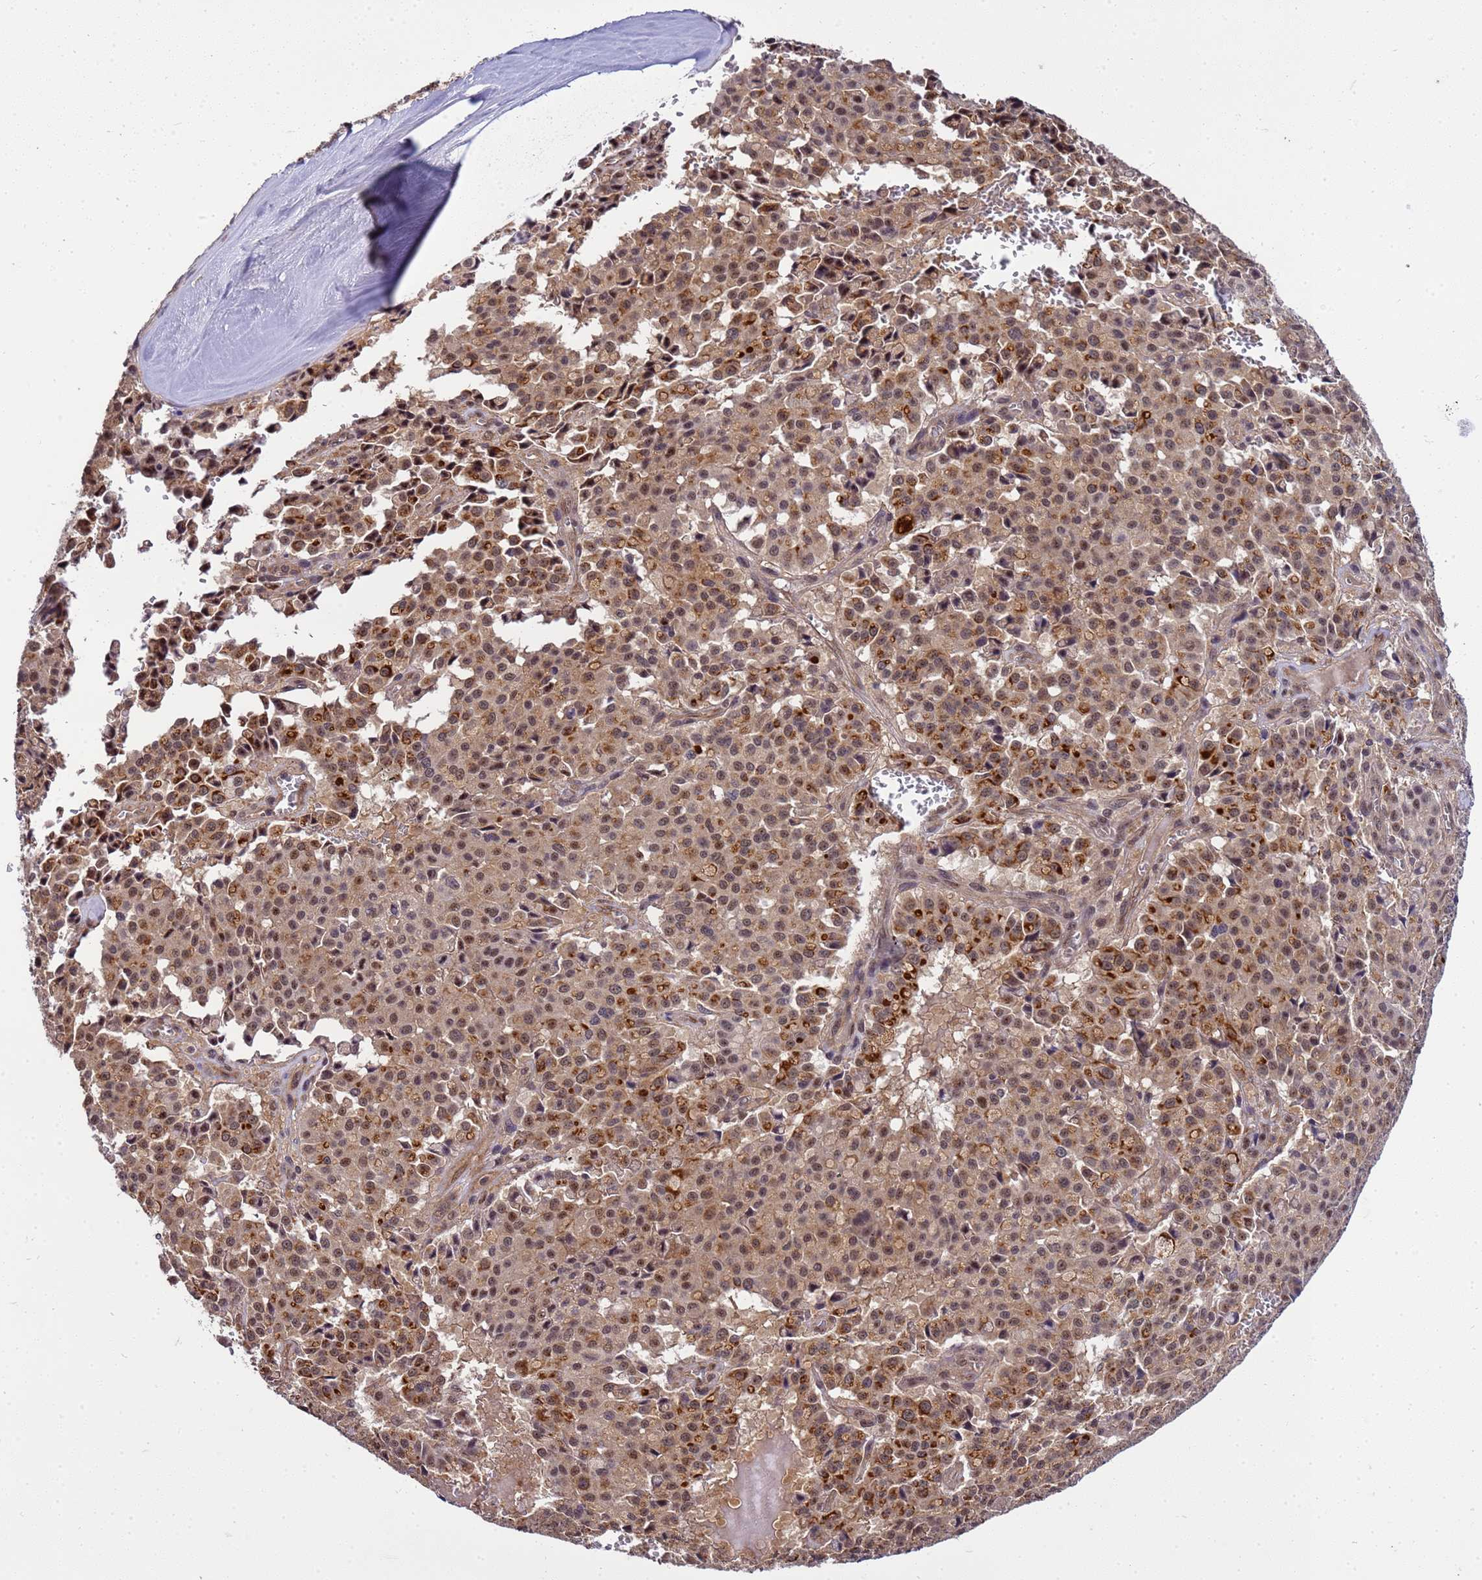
{"staining": {"intensity": "moderate", "quantity": ">75%", "location": "cytoplasmic/membranous,nuclear"}, "tissue": "pancreatic cancer", "cell_type": "Tumor cells", "image_type": "cancer", "snomed": [{"axis": "morphology", "description": "Adenocarcinoma, NOS"}, {"axis": "topography", "description": "Pancreas"}], "caption": "DAB immunohistochemical staining of human pancreatic adenocarcinoma reveals moderate cytoplasmic/membranous and nuclear protein staining in approximately >75% of tumor cells.", "gene": "GEN1", "patient": {"sex": "male", "age": 65}}